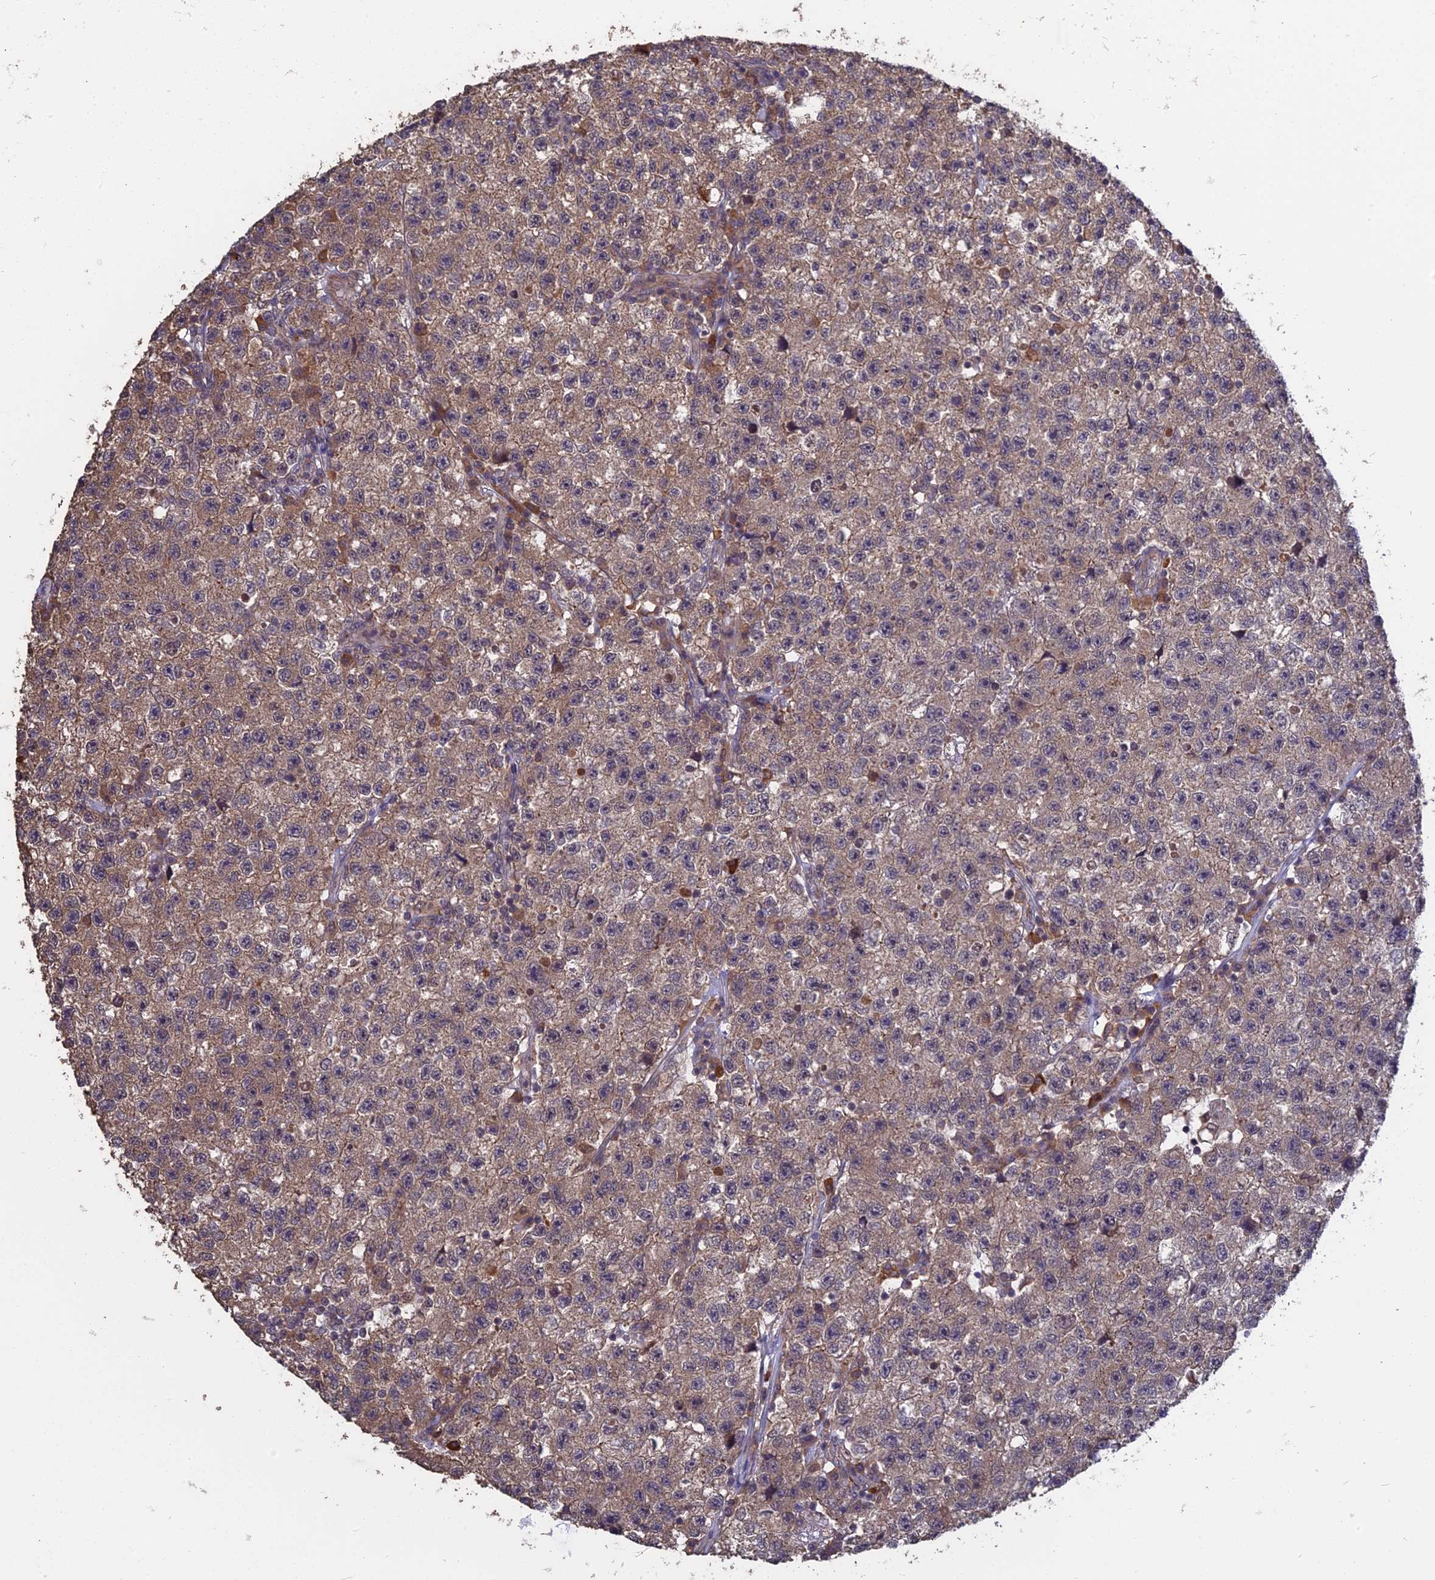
{"staining": {"intensity": "moderate", "quantity": ">75%", "location": "cytoplasmic/membranous"}, "tissue": "testis cancer", "cell_type": "Tumor cells", "image_type": "cancer", "snomed": [{"axis": "morphology", "description": "Seminoma, NOS"}, {"axis": "topography", "description": "Testis"}], "caption": "Immunohistochemical staining of testis cancer displays medium levels of moderate cytoplasmic/membranous expression in about >75% of tumor cells. Using DAB (brown) and hematoxylin (blue) stains, captured at high magnification using brightfield microscopy.", "gene": "ARHGAP40", "patient": {"sex": "male", "age": 22}}